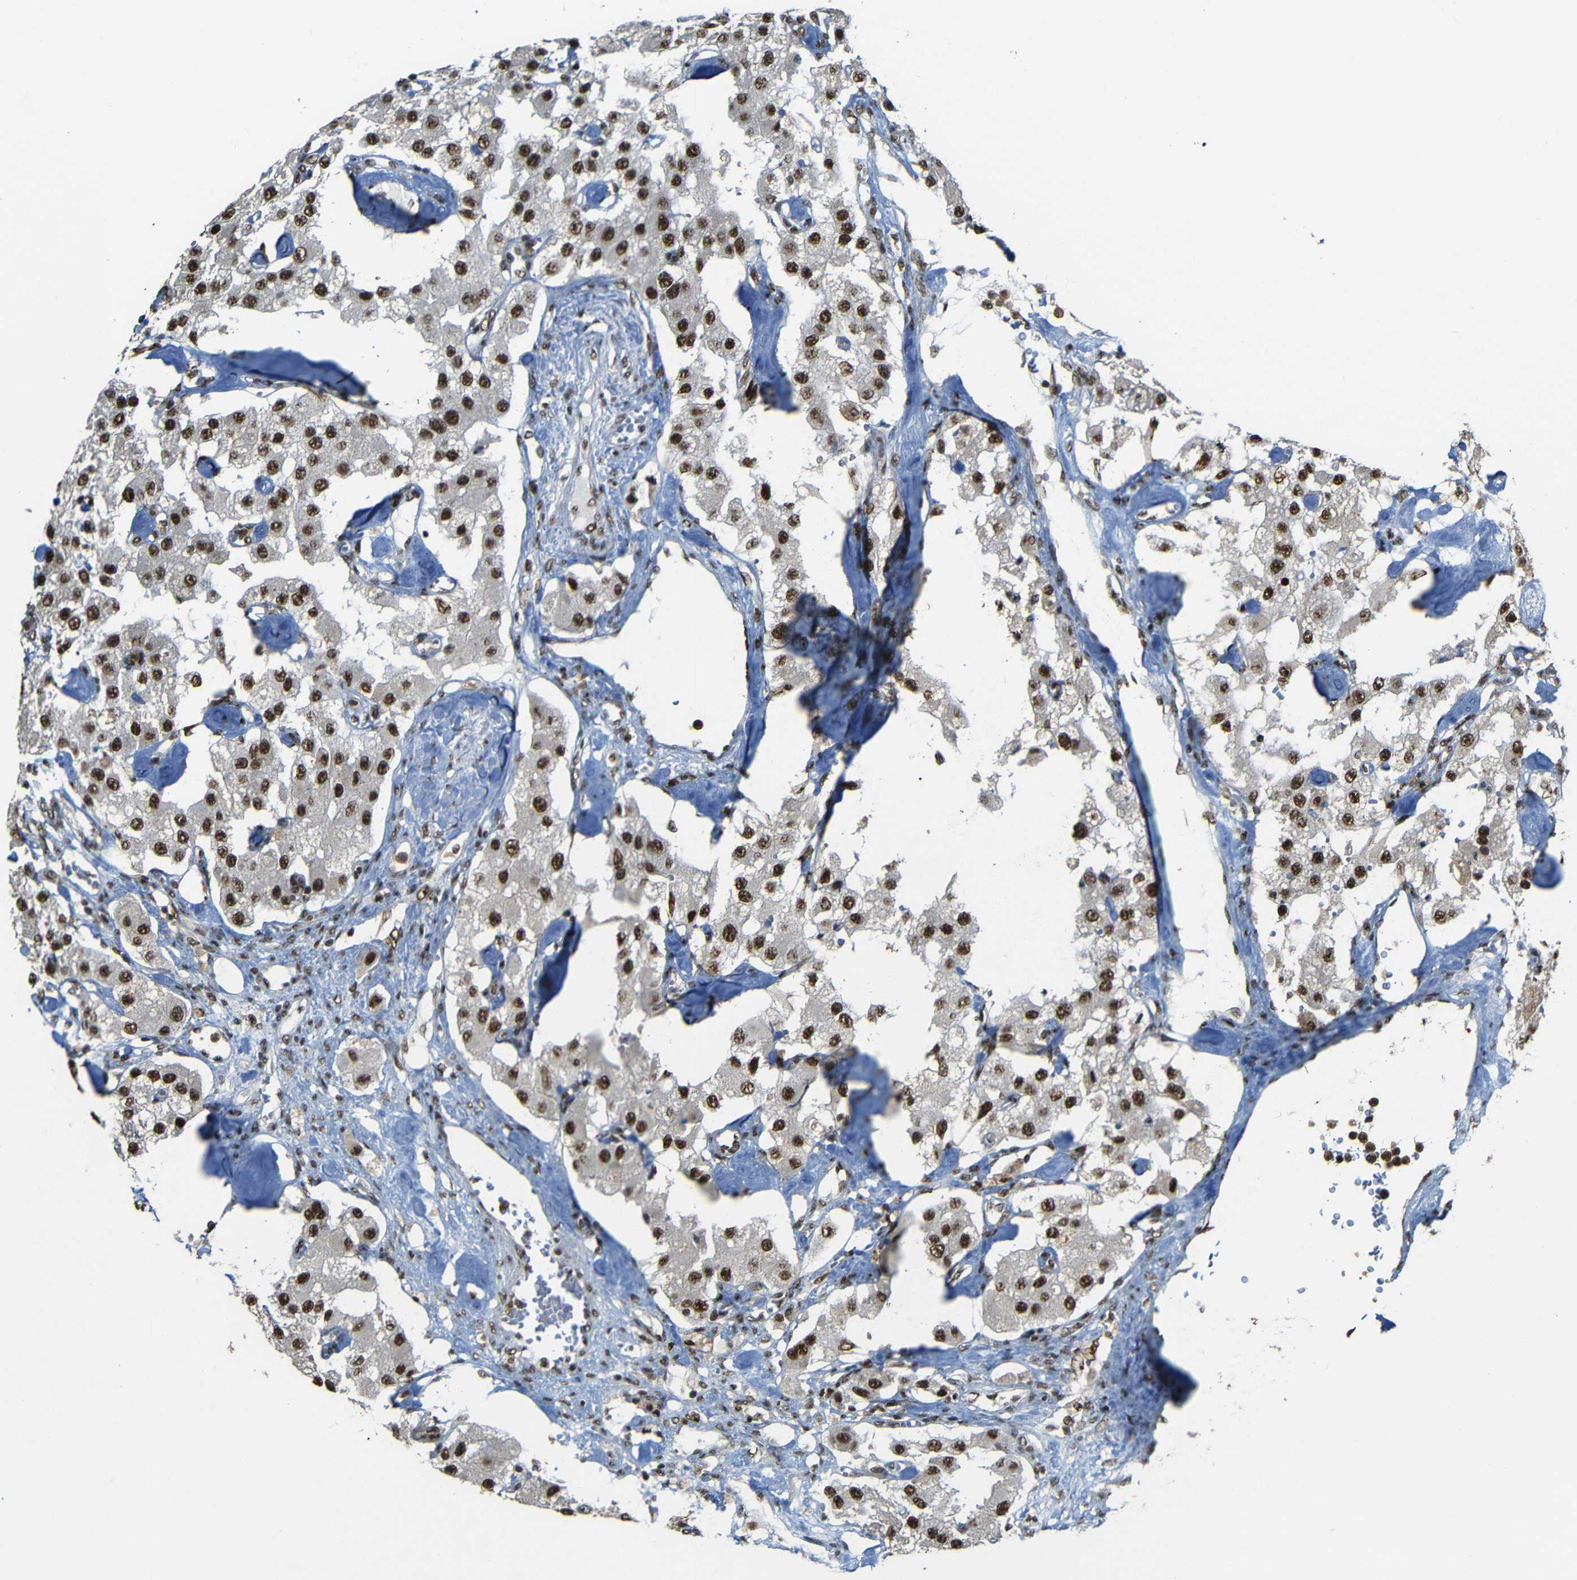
{"staining": {"intensity": "strong", "quantity": ">75%", "location": "cytoplasmic/membranous"}, "tissue": "carcinoid", "cell_type": "Tumor cells", "image_type": "cancer", "snomed": [{"axis": "morphology", "description": "Carcinoid, malignant, NOS"}, {"axis": "topography", "description": "Pancreas"}], "caption": "The micrograph displays staining of carcinoid (malignant), revealing strong cytoplasmic/membranous protein expression (brown color) within tumor cells.", "gene": "TCF7L2", "patient": {"sex": "male", "age": 41}}